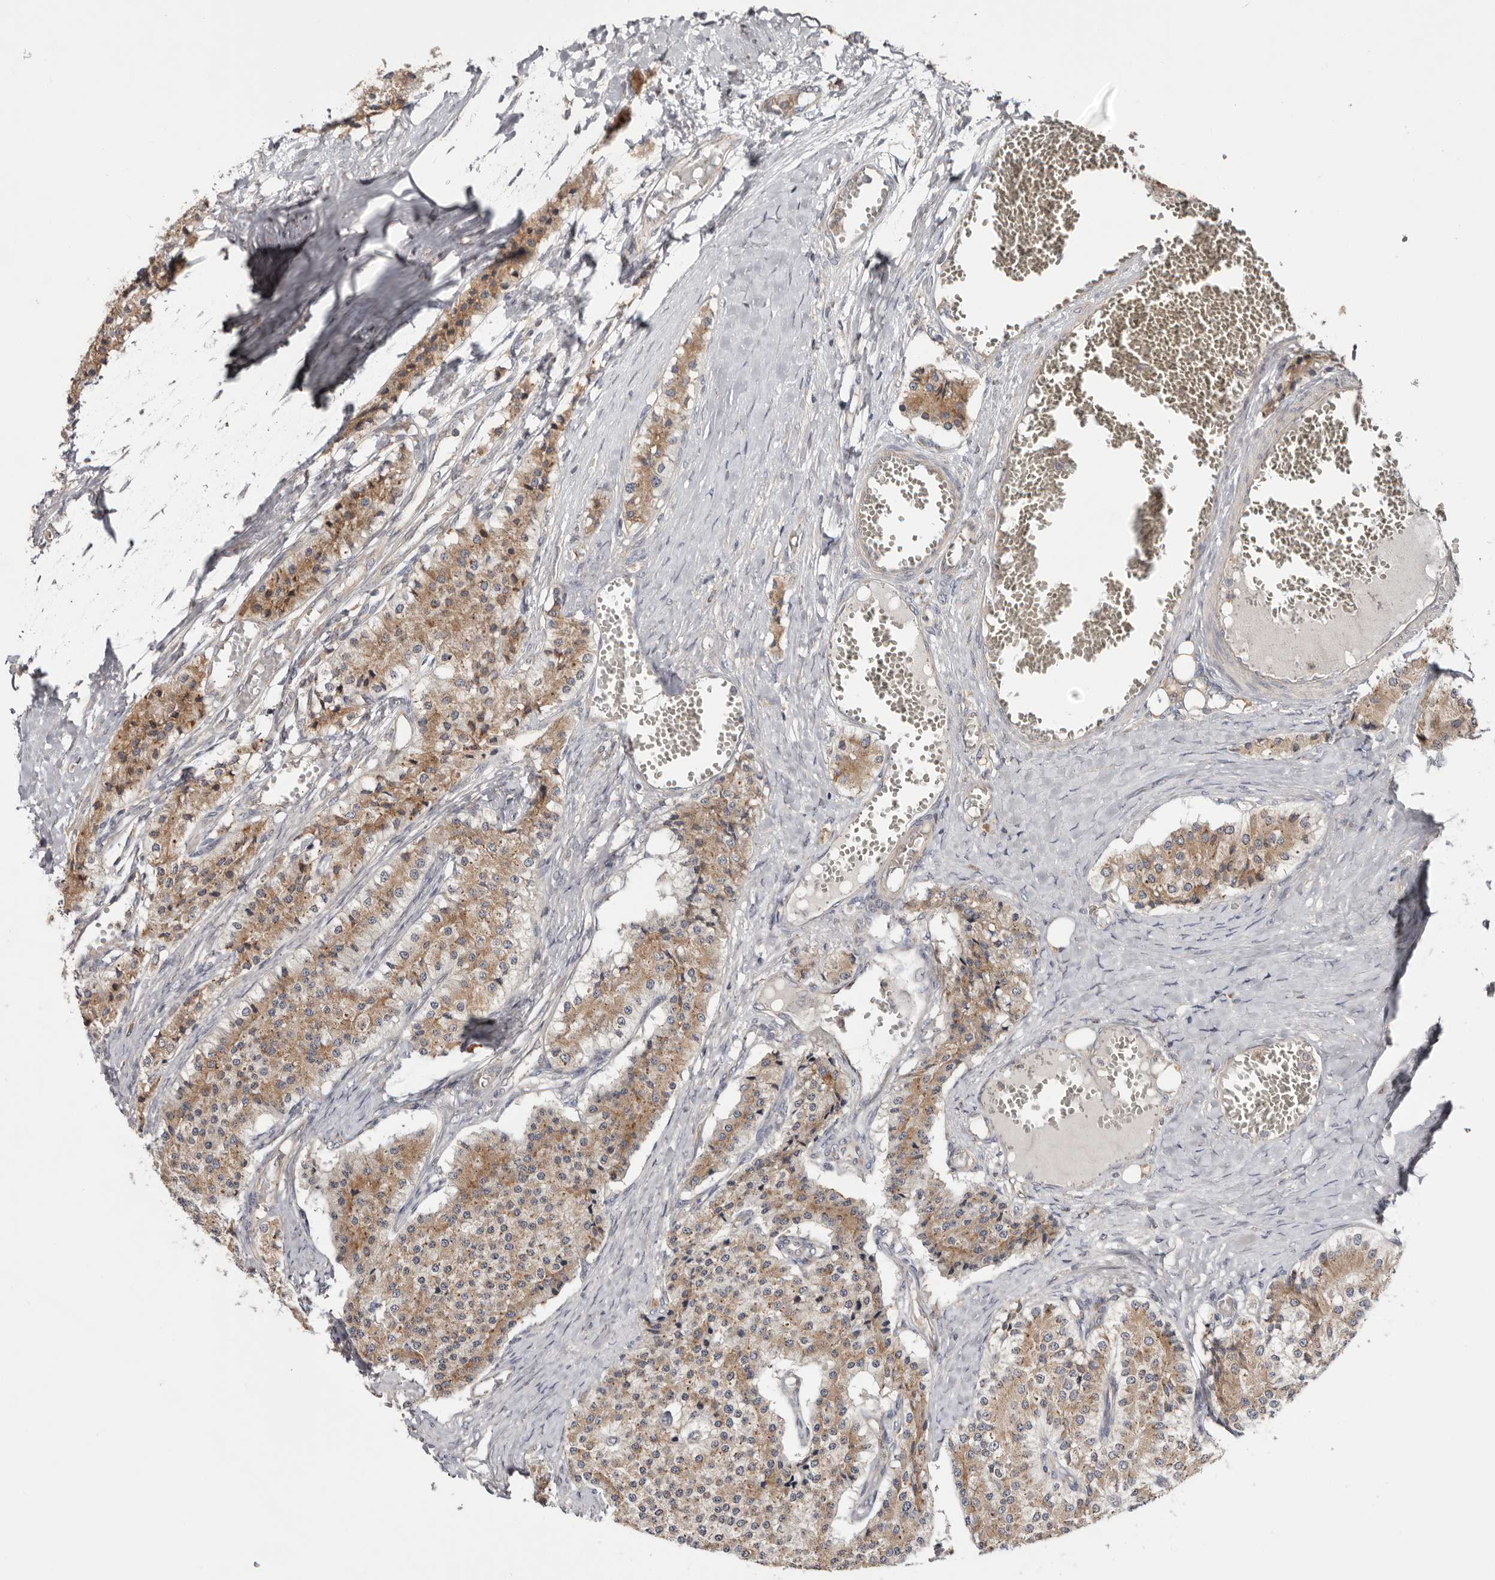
{"staining": {"intensity": "weak", "quantity": ">75%", "location": "cytoplasmic/membranous"}, "tissue": "carcinoid", "cell_type": "Tumor cells", "image_type": "cancer", "snomed": [{"axis": "morphology", "description": "Carcinoid, malignant, NOS"}, {"axis": "topography", "description": "Colon"}], "caption": "Carcinoid was stained to show a protein in brown. There is low levels of weak cytoplasmic/membranous positivity in about >75% of tumor cells. The staining was performed using DAB, with brown indicating positive protein expression. Nuclei are stained blue with hematoxylin.", "gene": "TMUB1", "patient": {"sex": "female", "age": 52}}